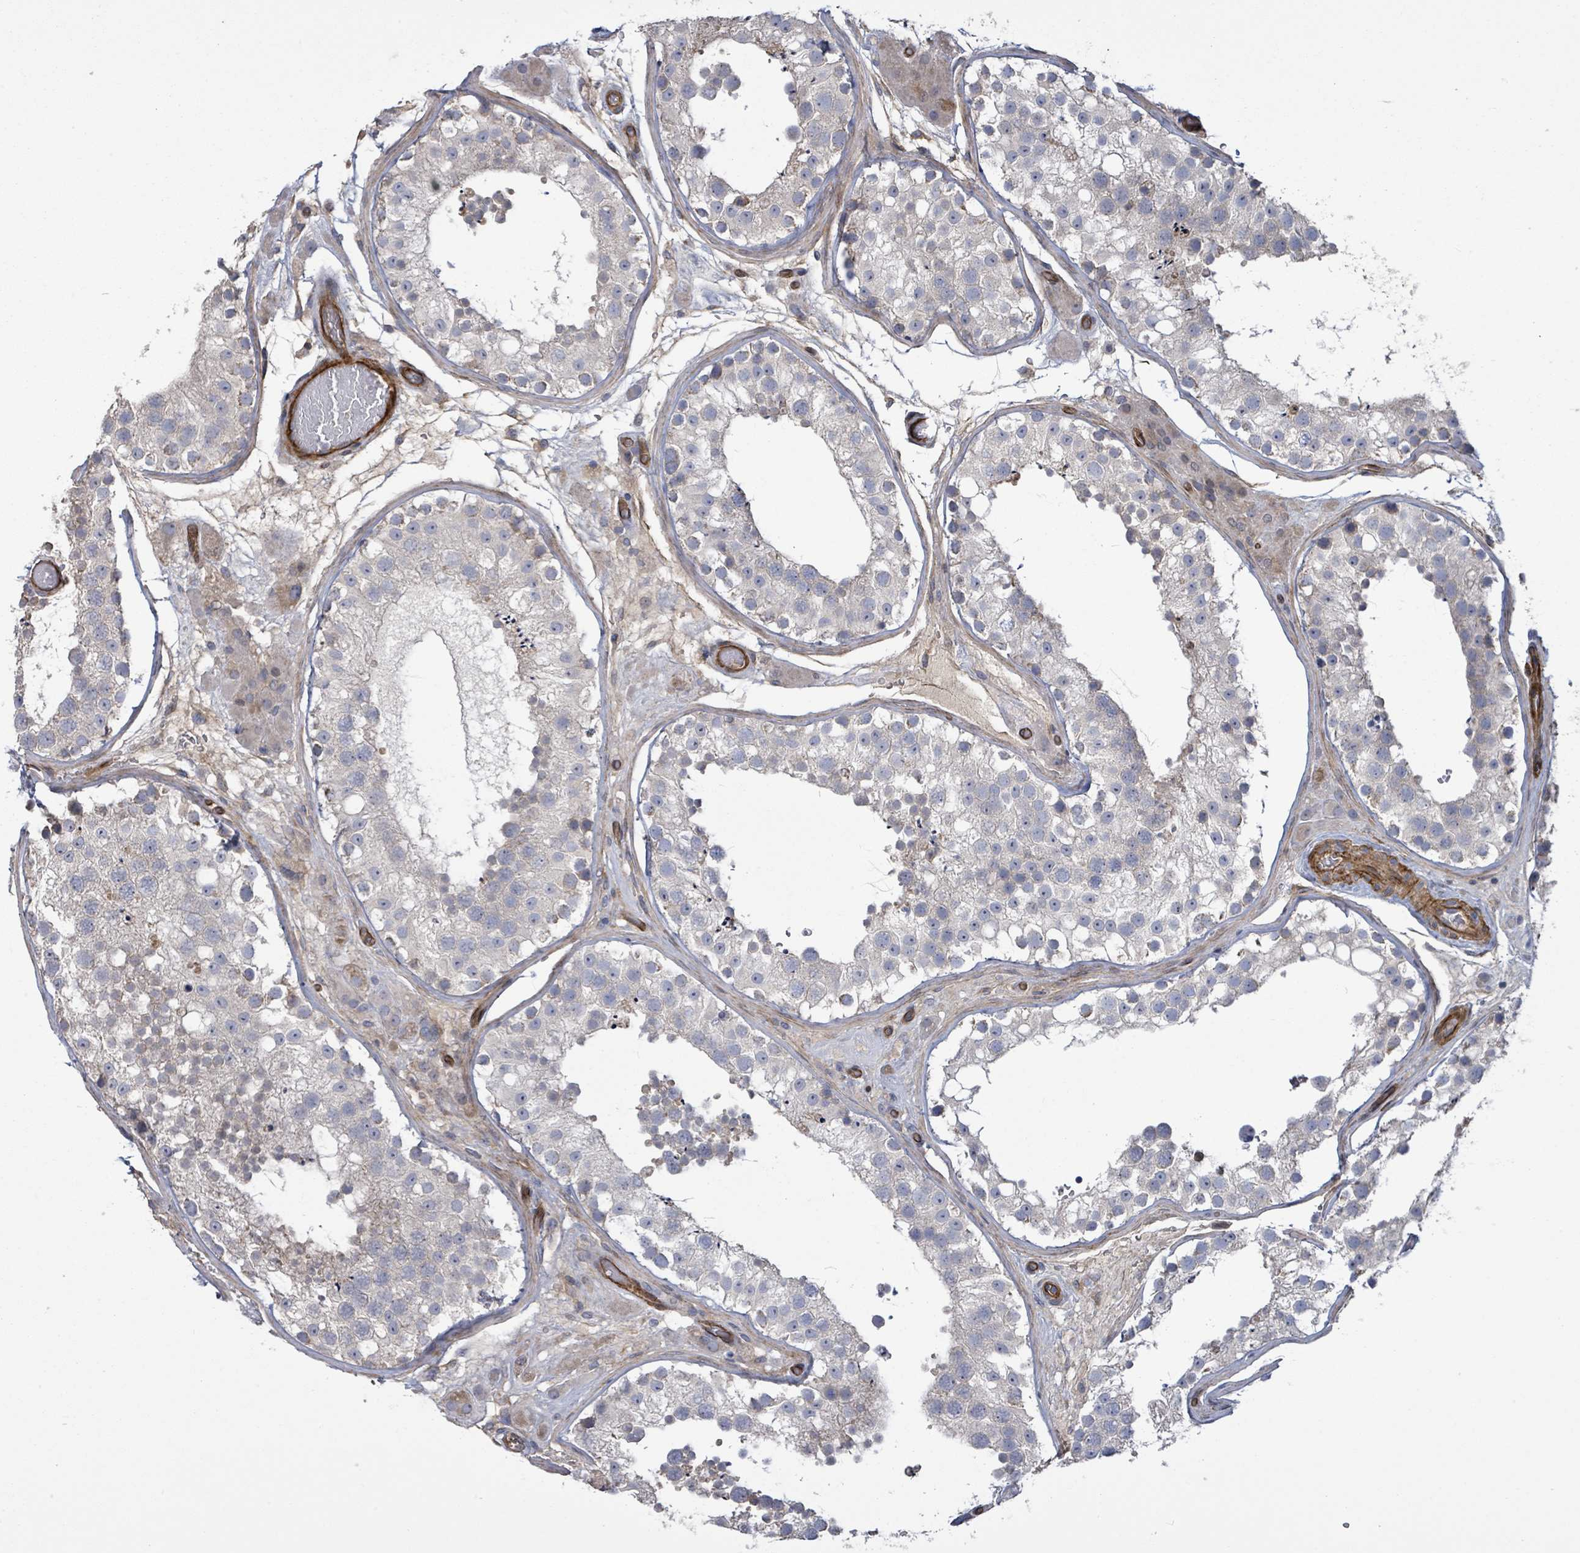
{"staining": {"intensity": "negative", "quantity": "none", "location": "none"}, "tissue": "testis", "cell_type": "Cells in seminiferous ducts", "image_type": "normal", "snomed": [{"axis": "morphology", "description": "Normal tissue, NOS"}, {"axis": "topography", "description": "Testis"}], "caption": "The IHC histopathology image has no significant positivity in cells in seminiferous ducts of testis.", "gene": "KANK3", "patient": {"sex": "male", "age": 26}}